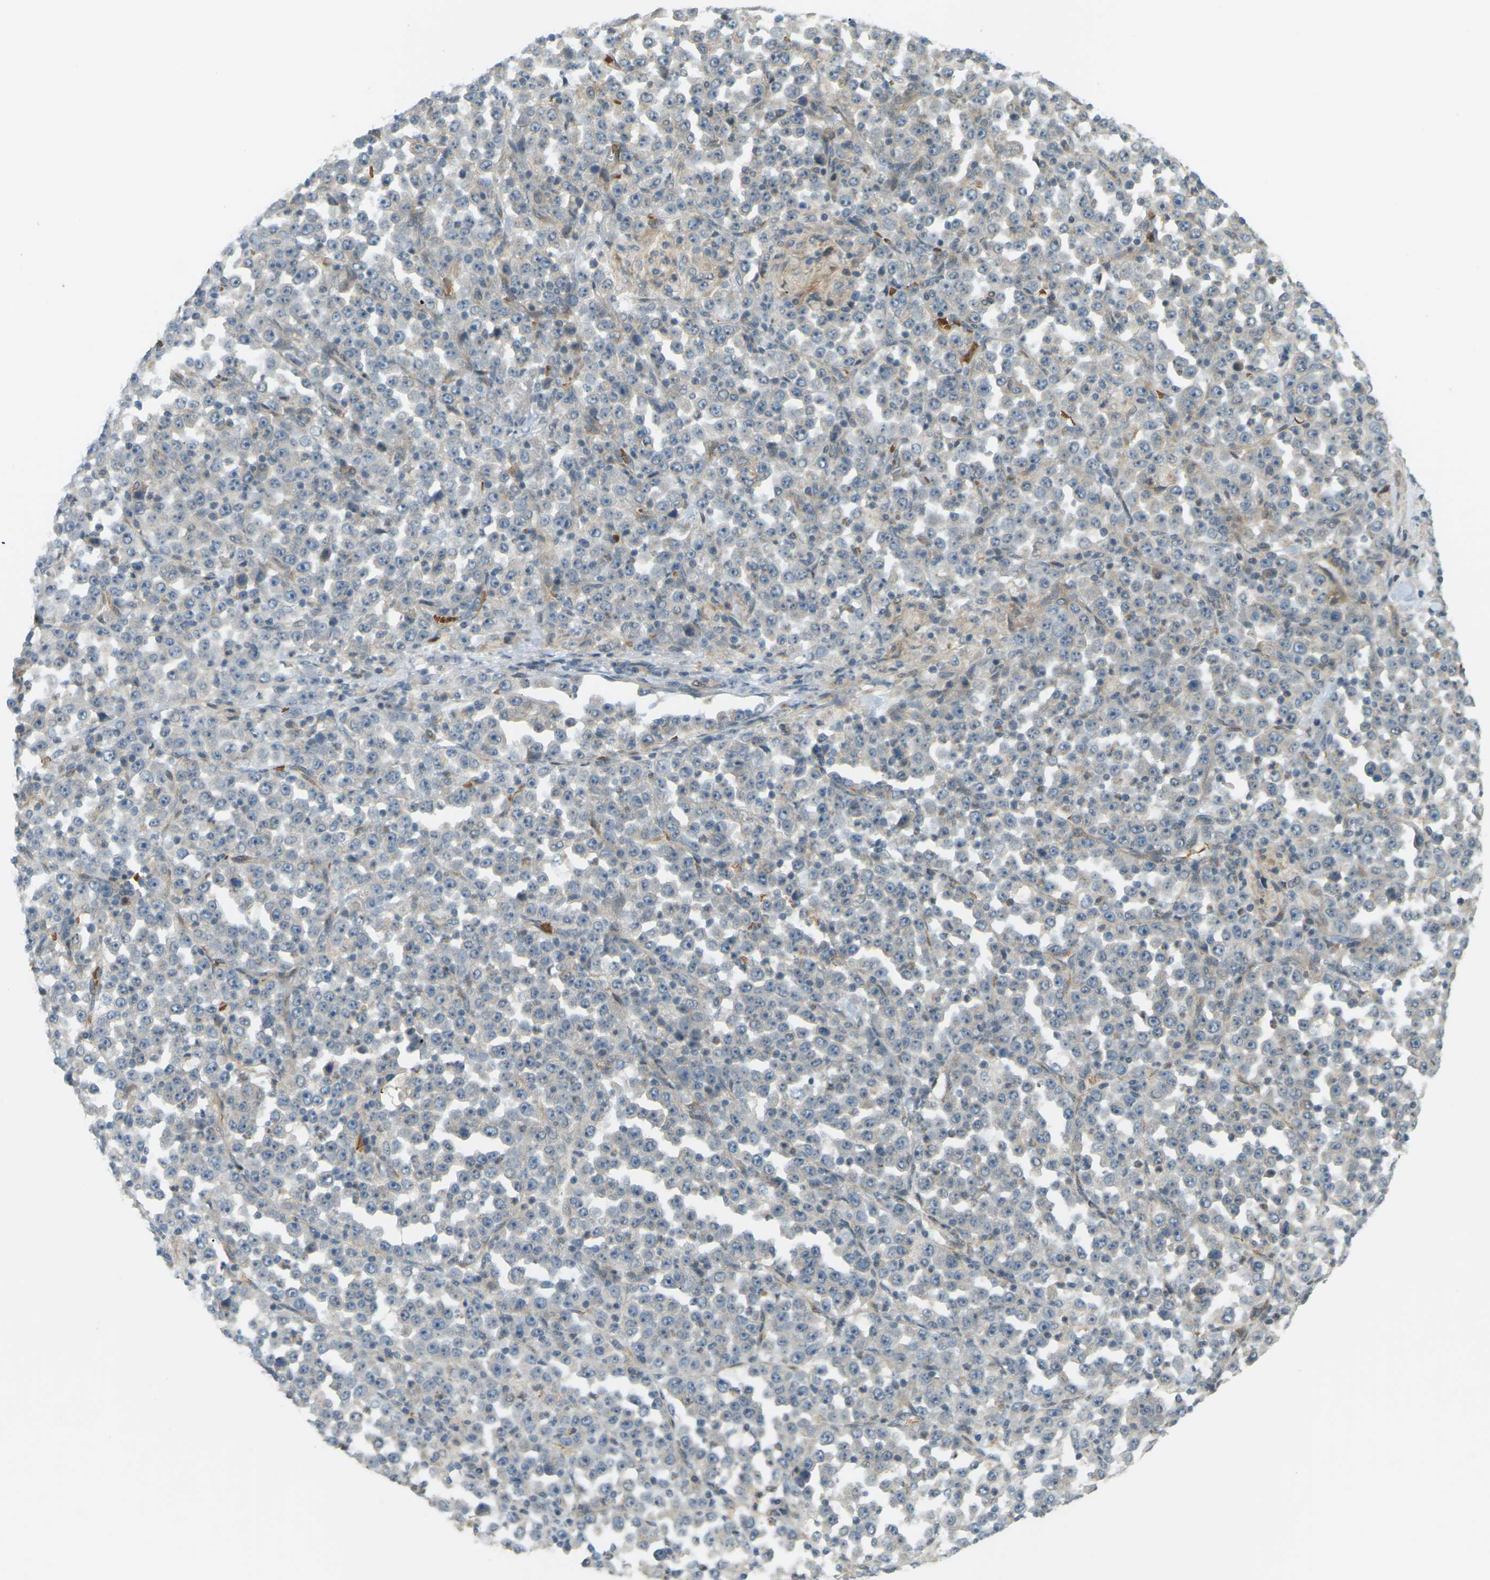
{"staining": {"intensity": "weak", "quantity": ">75%", "location": "cytoplasmic/membranous"}, "tissue": "stomach cancer", "cell_type": "Tumor cells", "image_type": "cancer", "snomed": [{"axis": "morphology", "description": "Normal tissue, NOS"}, {"axis": "morphology", "description": "Adenocarcinoma, NOS"}, {"axis": "topography", "description": "Stomach, upper"}, {"axis": "topography", "description": "Stomach"}], "caption": "DAB (3,3'-diaminobenzidine) immunohistochemical staining of human stomach cancer (adenocarcinoma) demonstrates weak cytoplasmic/membranous protein positivity in about >75% of tumor cells. (DAB (3,3'-diaminobenzidine) IHC with brightfield microscopy, high magnification).", "gene": "SOCS6", "patient": {"sex": "male", "age": 59}}